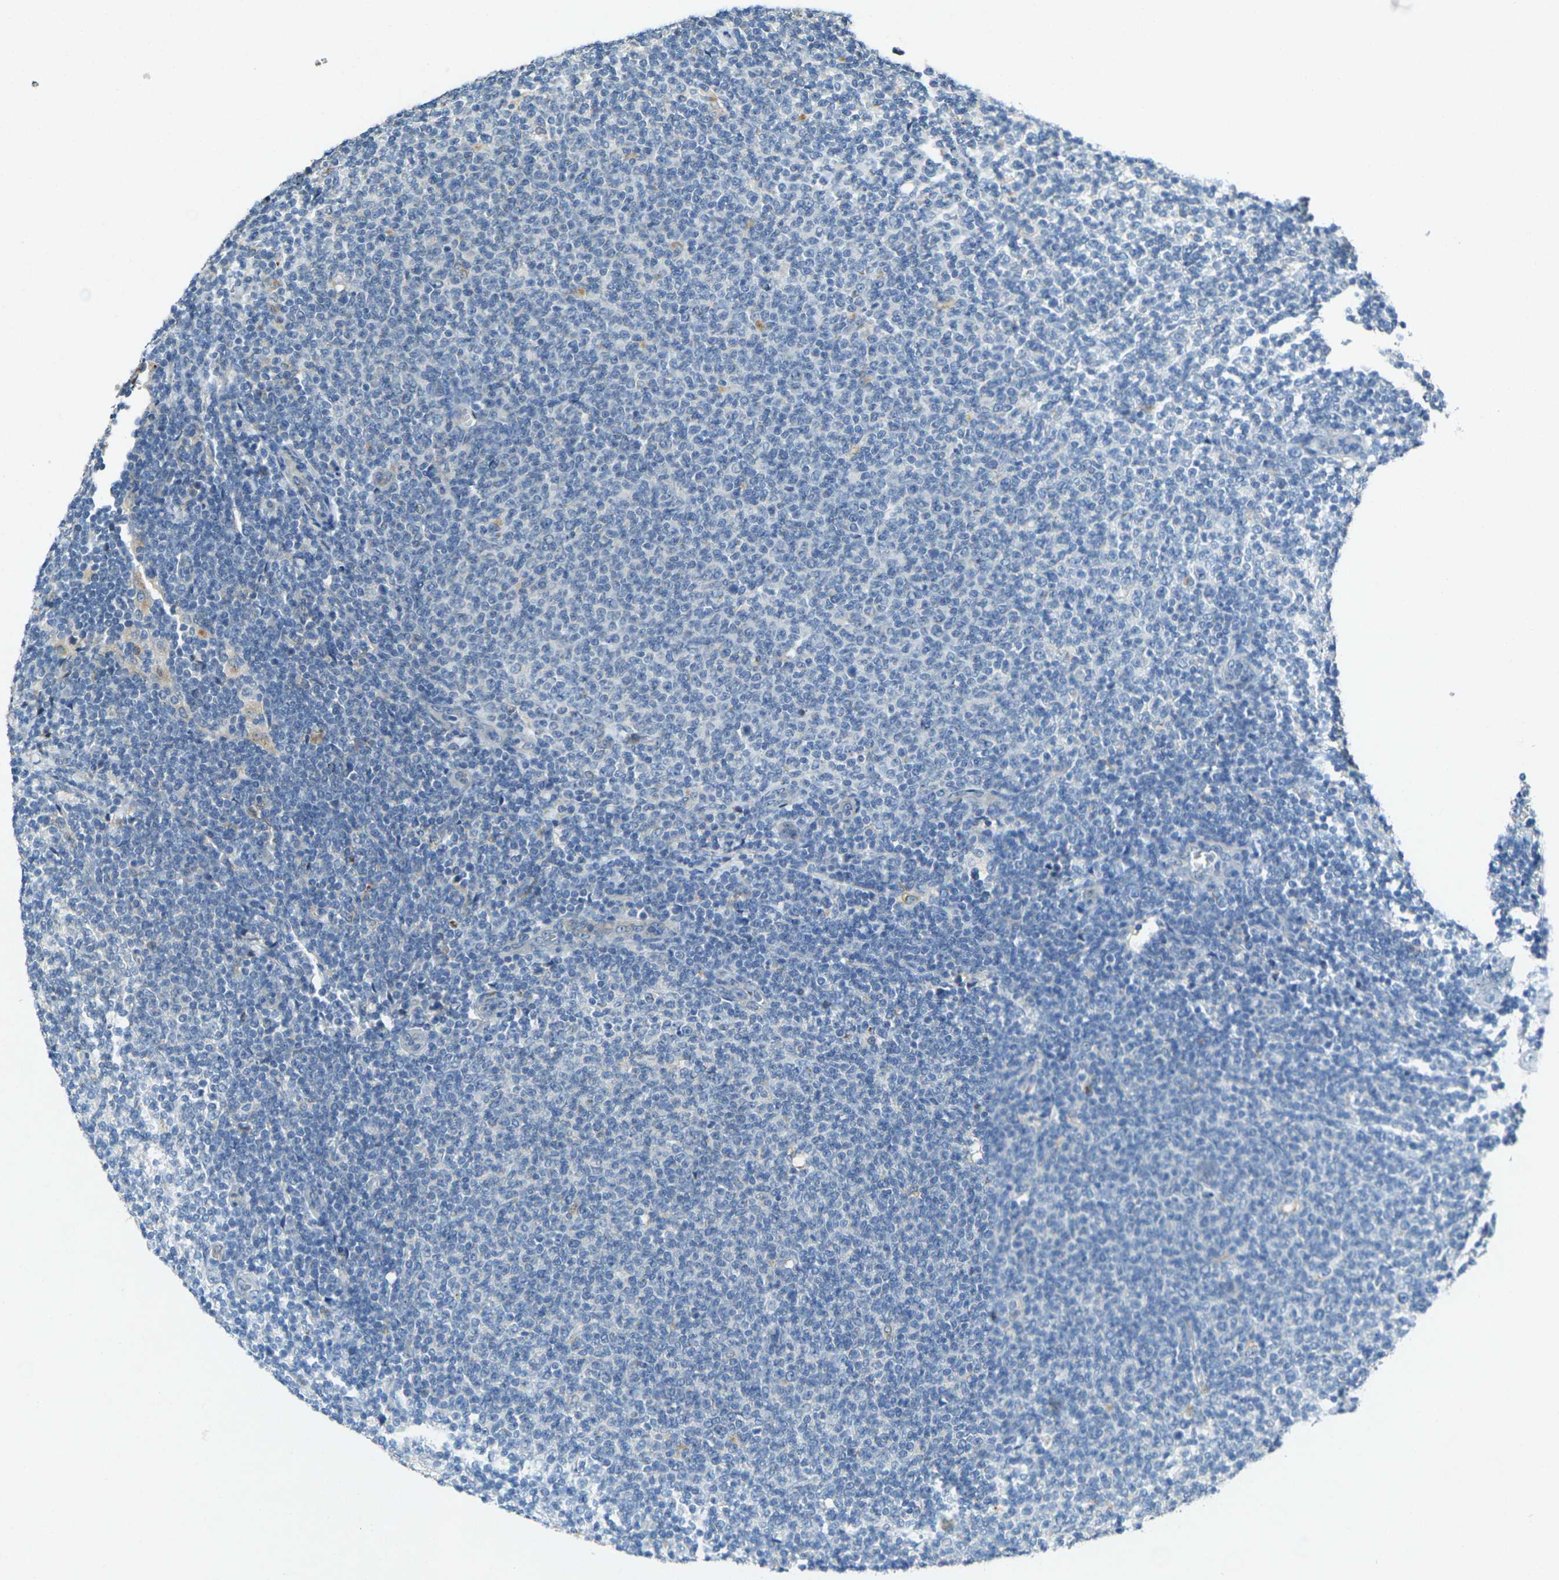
{"staining": {"intensity": "negative", "quantity": "none", "location": "none"}, "tissue": "lymphoma", "cell_type": "Tumor cells", "image_type": "cancer", "snomed": [{"axis": "morphology", "description": "Malignant lymphoma, non-Hodgkin's type, Low grade"}, {"axis": "topography", "description": "Lymph node"}], "caption": "Tumor cells show no significant protein staining in lymphoma. (Stains: DAB immunohistochemistry with hematoxylin counter stain, Microscopy: brightfield microscopy at high magnification).", "gene": "RGMA", "patient": {"sex": "male", "age": 66}}